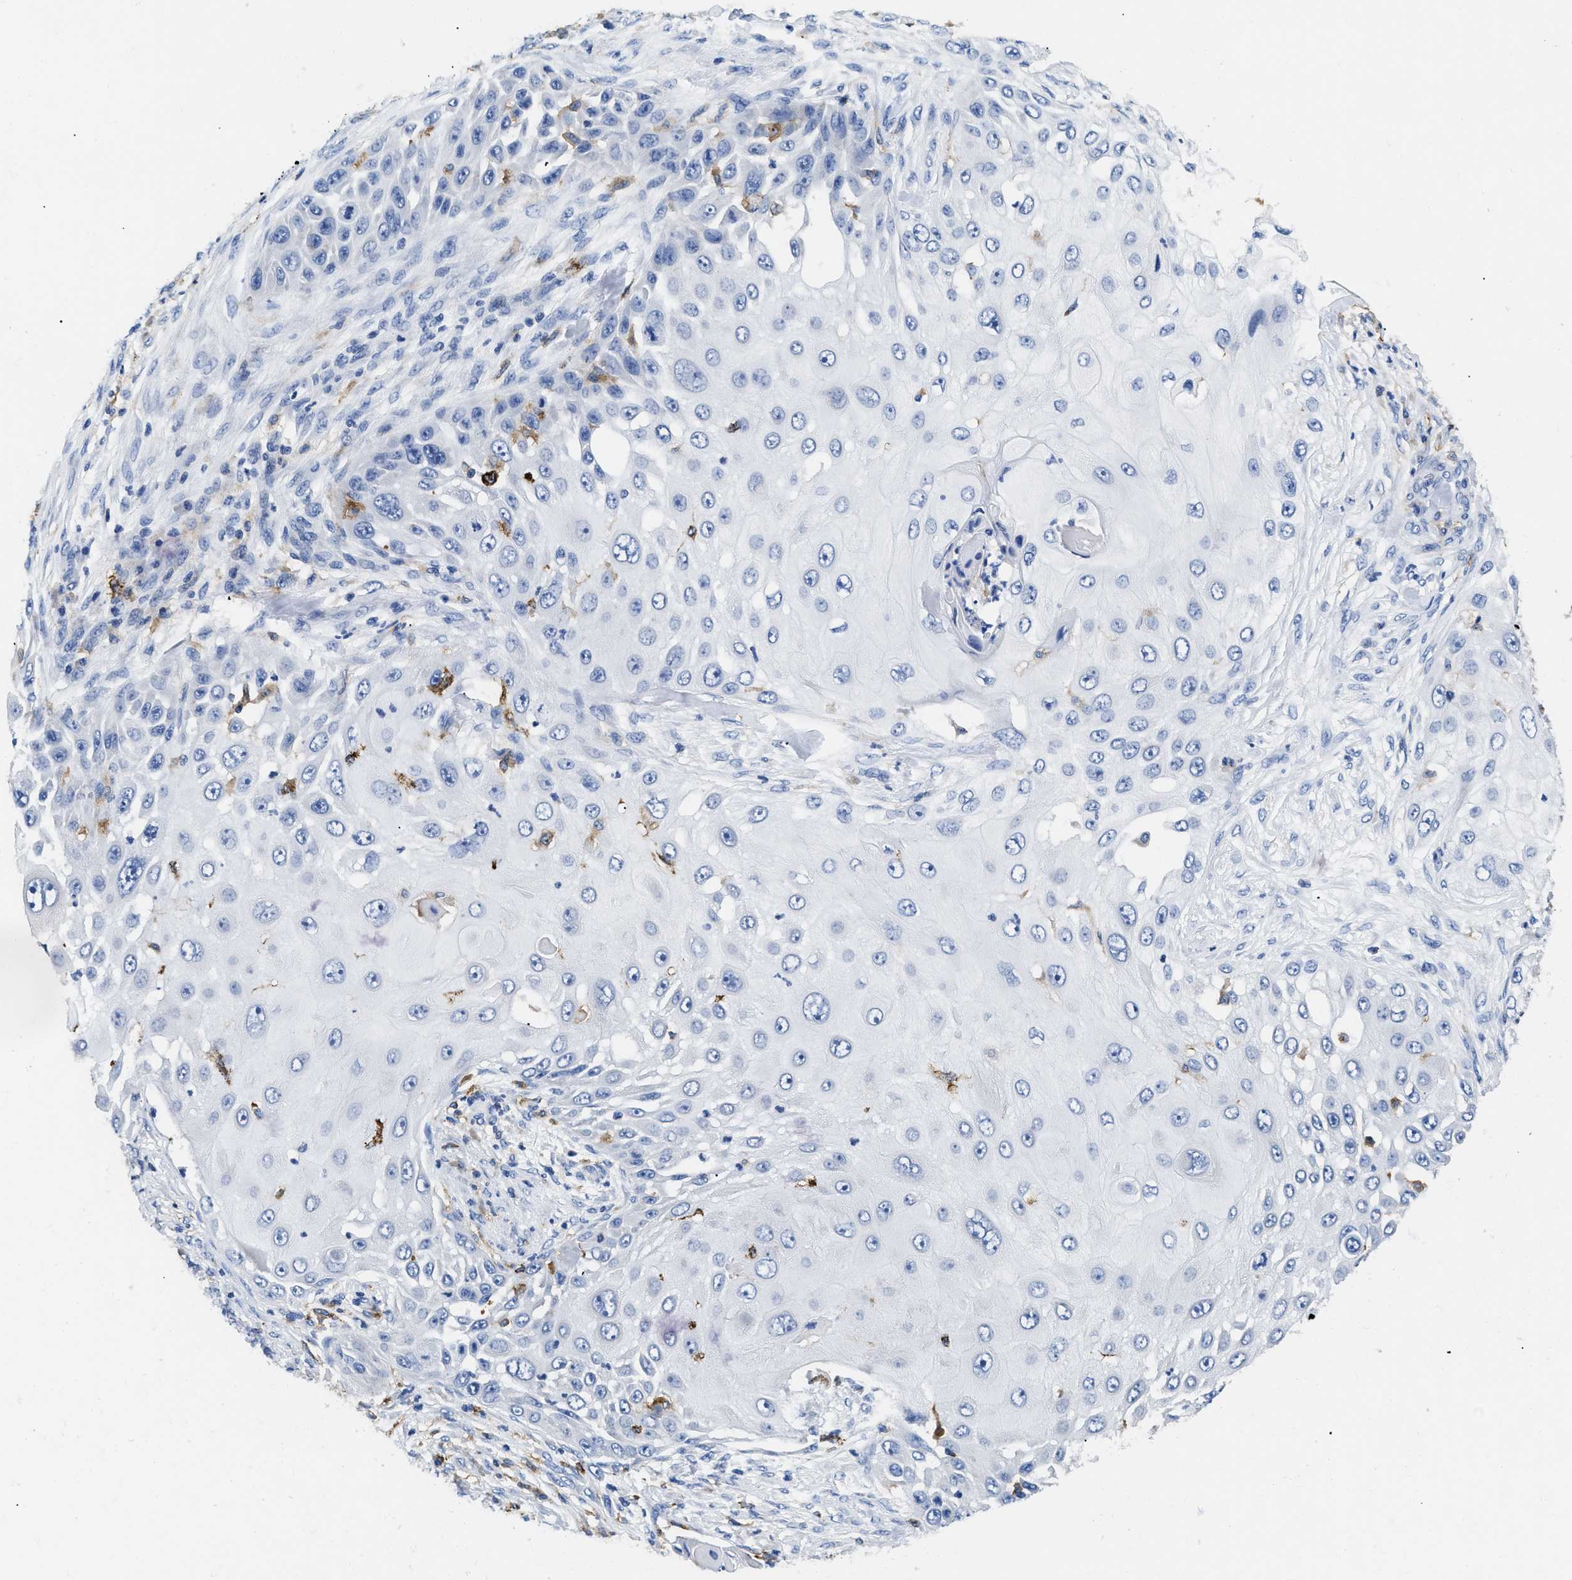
{"staining": {"intensity": "negative", "quantity": "none", "location": "none"}, "tissue": "skin cancer", "cell_type": "Tumor cells", "image_type": "cancer", "snomed": [{"axis": "morphology", "description": "Squamous cell carcinoma, NOS"}, {"axis": "topography", "description": "Skin"}], "caption": "This is an immunohistochemistry (IHC) photomicrograph of human skin squamous cell carcinoma. There is no positivity in tumor cells.", "gene": "HLA-DPA1", "patient": {"sex": "female", "age": 44}}